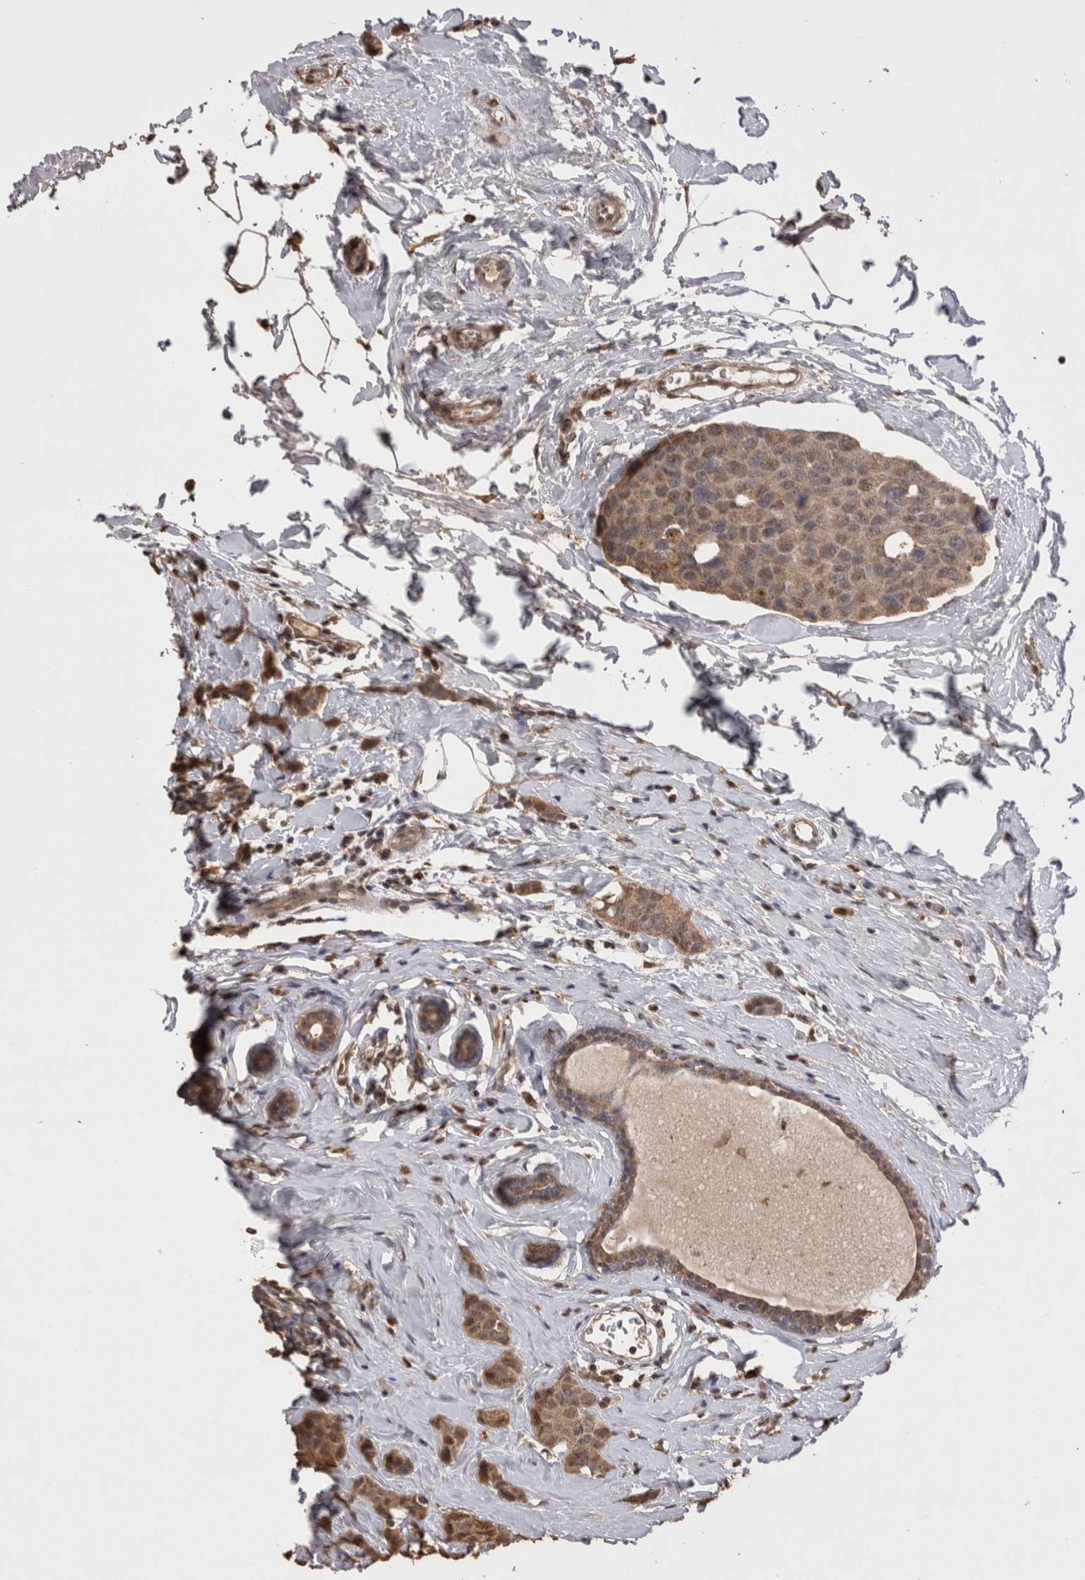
{"staining": {"intensity": "moderate", "quantity": ">75%", "location": "cytoplasmic/membranous,nuclear"}, "tissue": "breast cancer", "cell_type": "Tumor cells", "image_type": "cancer", "snomed": [{"axis": "morphology", "description": "Normal tissue, NOS"}, {"axis": "morphology", "description": "Duct carcinoma"}, {"axis": "topography", "description": "Breast"}], "caption": "DAB (3,3'-diaminobenzidine) immunohistochemical staining of human breast cancer exhibits moderate cytoplasmic/membranous and nuclear protein positivity in approximately >75% of tumor cells.", "gene": "GRK5", "patient": {"sex": "female", "age": 50}}